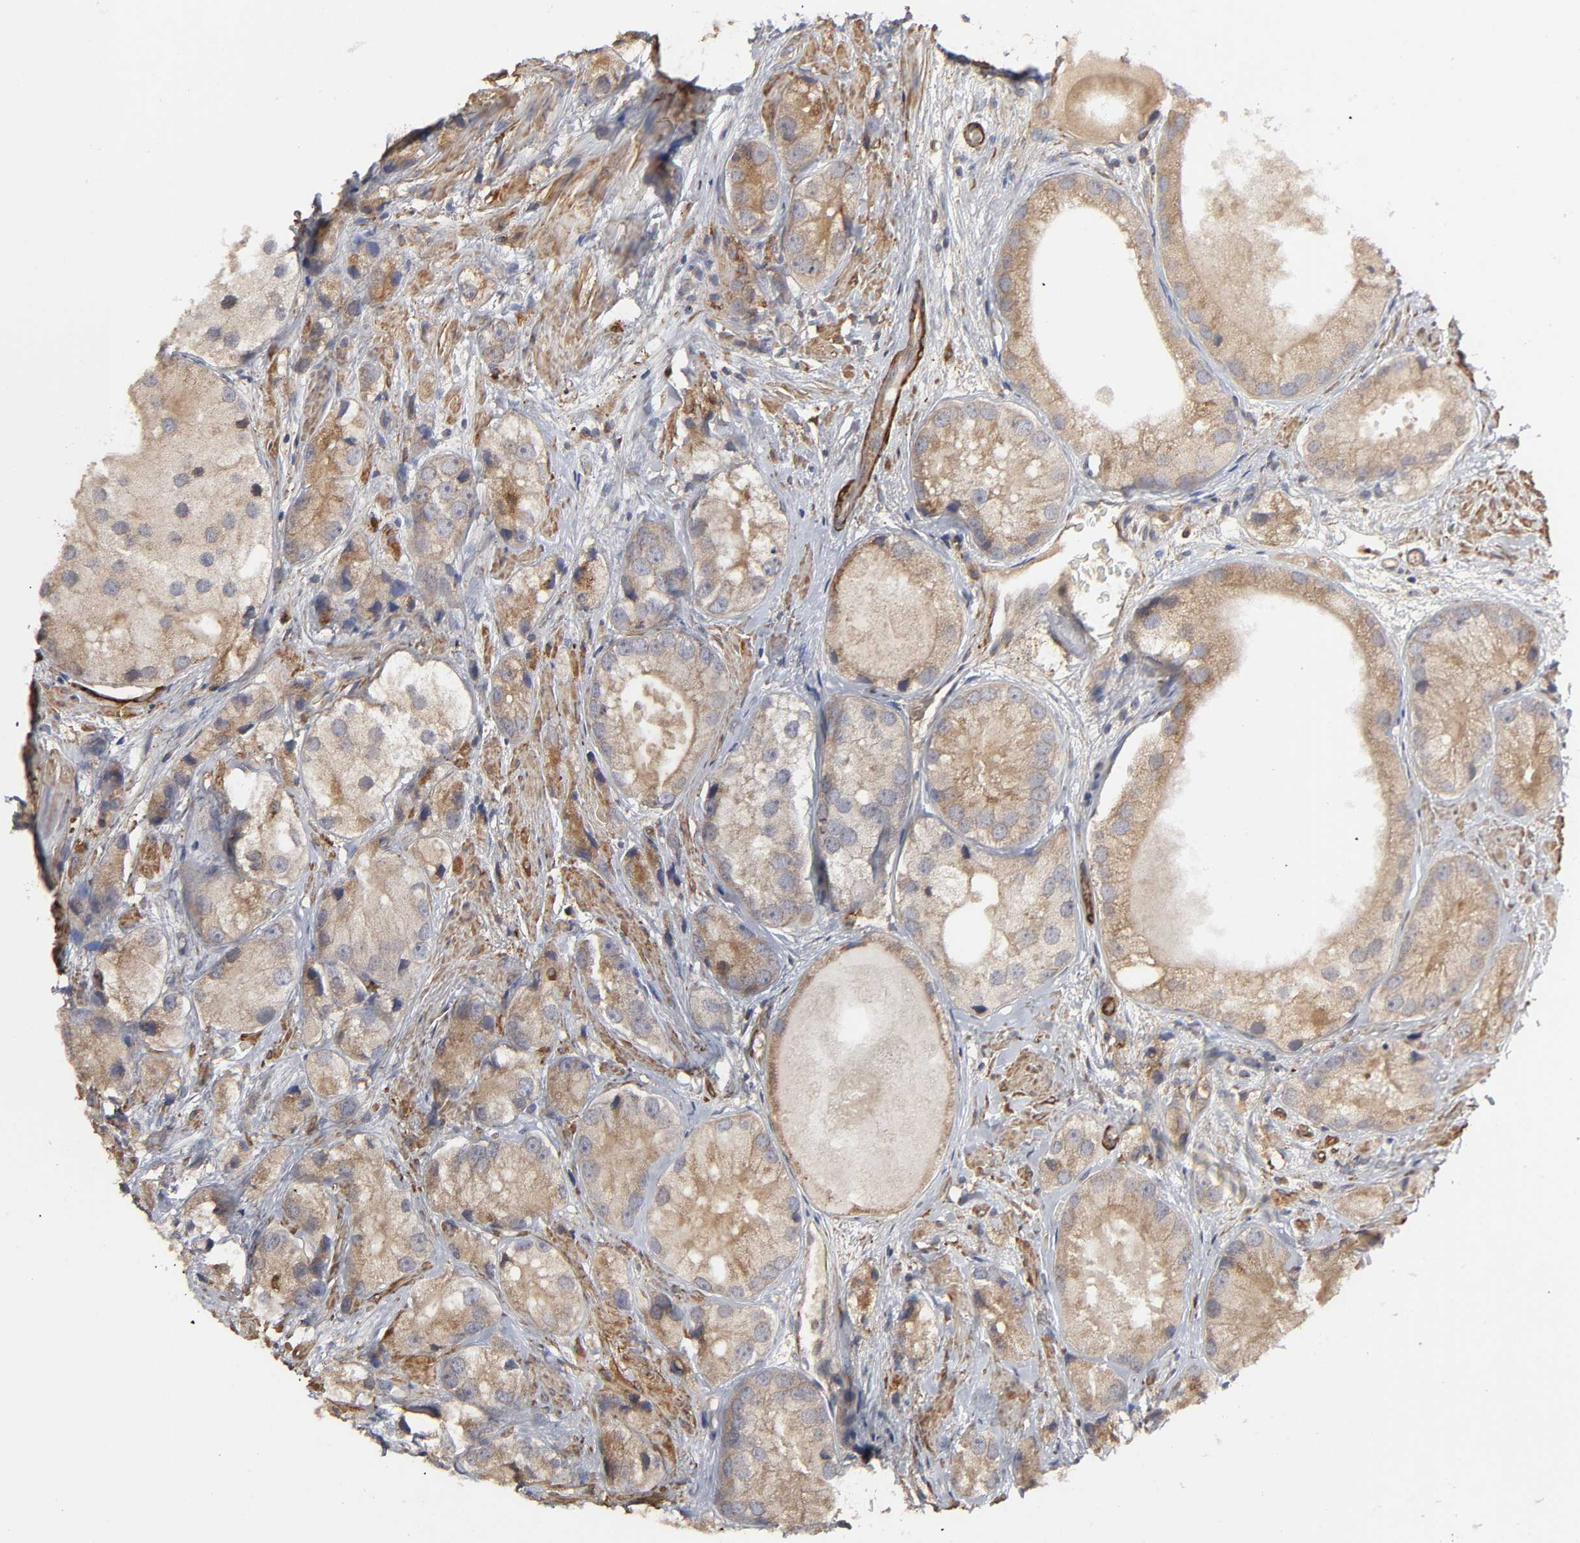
{"staining": {"intensity": "moderate", "quantity": ">75%", "location": "cytoplasmic/membranous"}, "tissue": "prostate cancer", "cell_type": "Tumor cells", "image_type": "cancer", "snomed": [{"axis": "morphology", "description": "Adenocarcinoma, Low grade"}, {"axis": "topography", "description": "Prostate"}], "caption": "The immunohistochemical stain labels moderate cytoplasmic/membranous positivity in tumor cells of prostate adenocarcinoma (low-grade) tissue.", "gene": "GNPTG", "patient": {"sex": "male", "age": 69}}